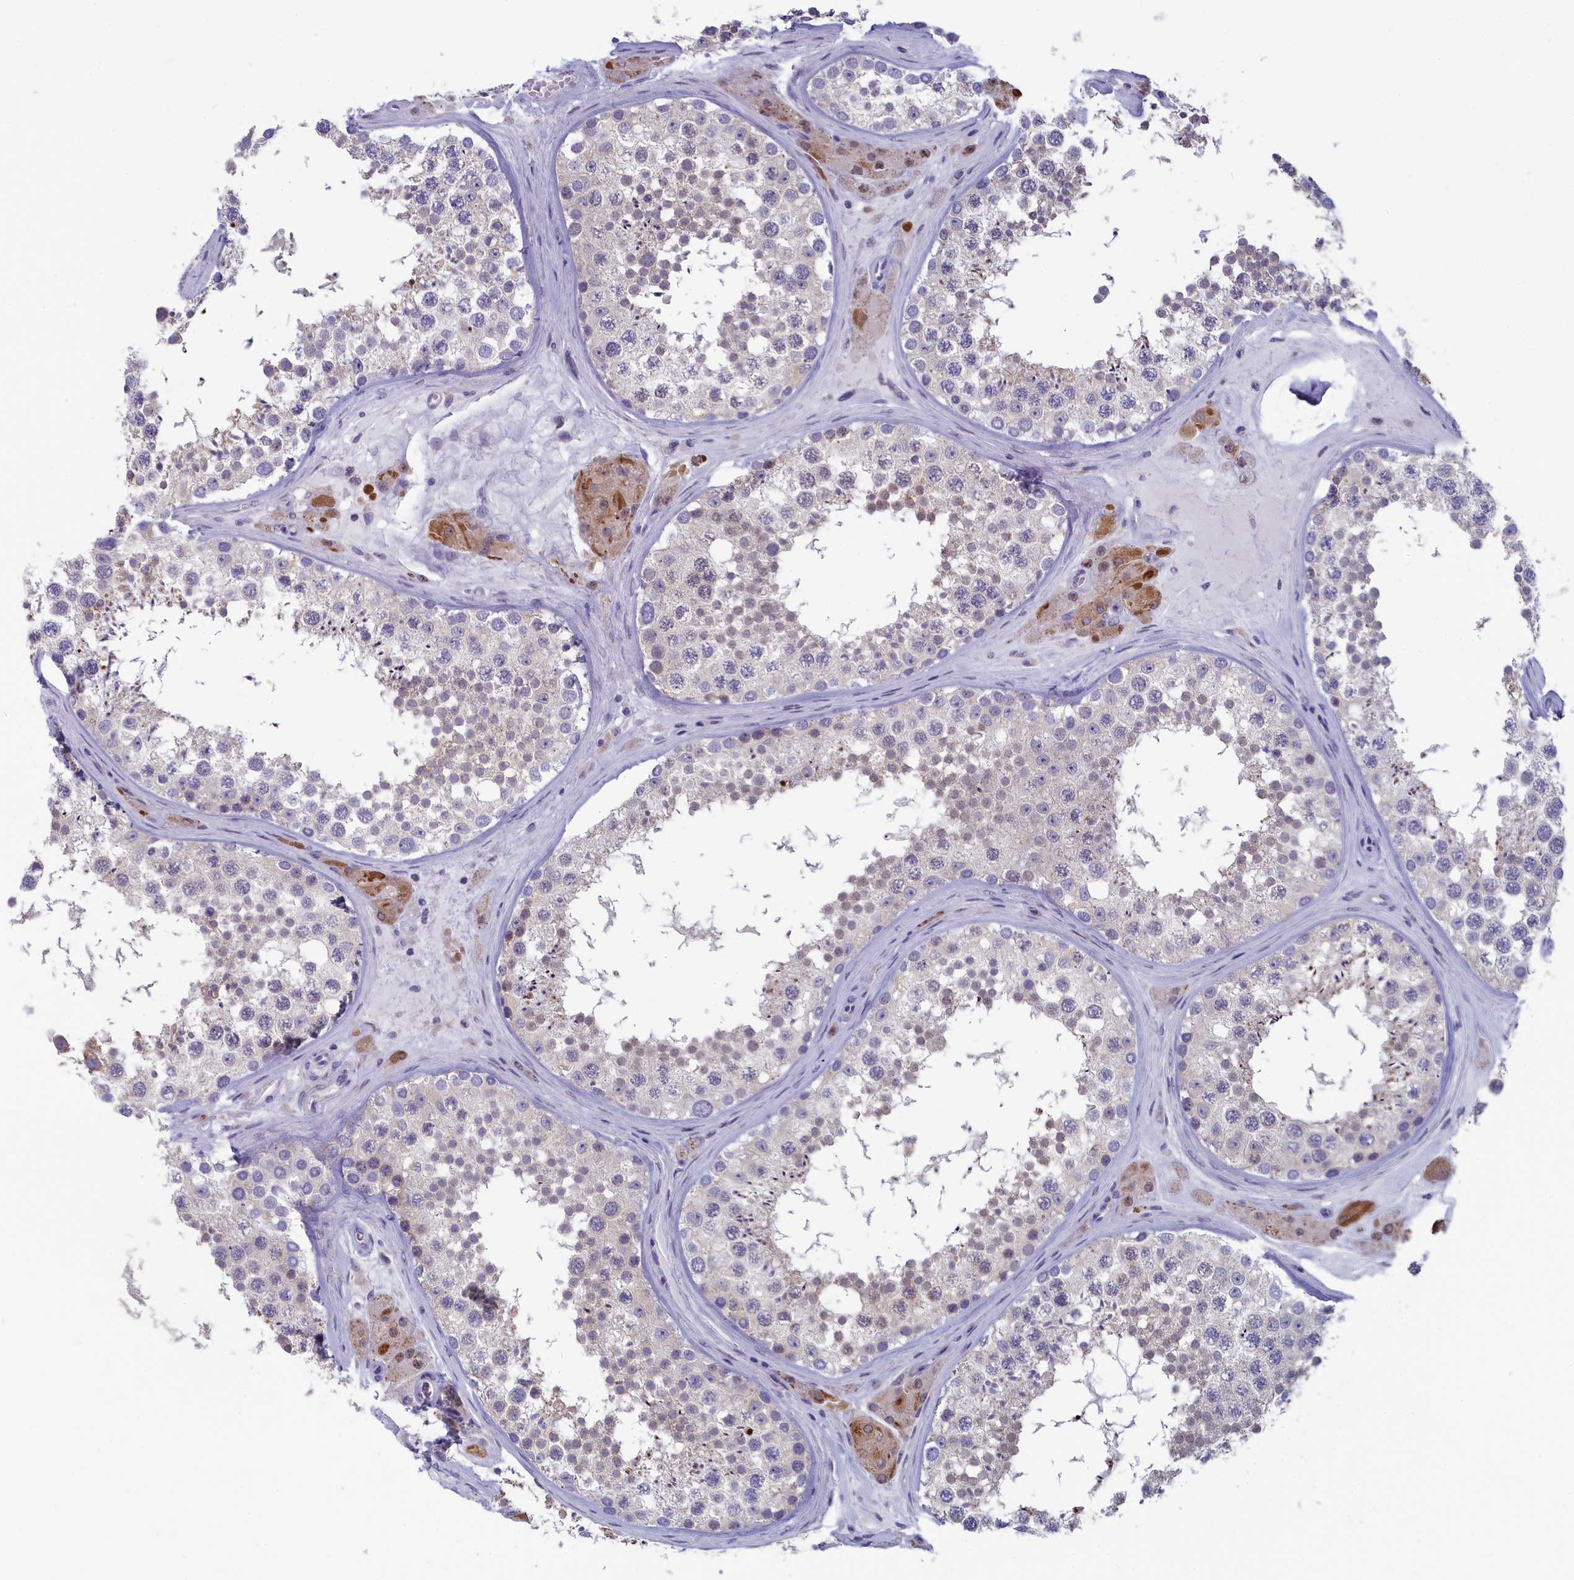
{"staining": {"intensity": "negative", "quantity": "none", "location": "none"}, "tissue": "testis", "cell_type": "Cells in seminiferous ducts", "image_type": "normal", "snomed": [{"axis": "morphology", "description": "Normal tissue, NOS"}, {"axis": "topography", "description": "Testis"}], "caption": "Immunohistochemistry (IHC) micrograph of benign testis: human testis stained with DAB exhibits no significant protein staining in cells in seminiferous ducts.", "gene": "MRI1", "patient": {"sex": "male", "age": 46}}